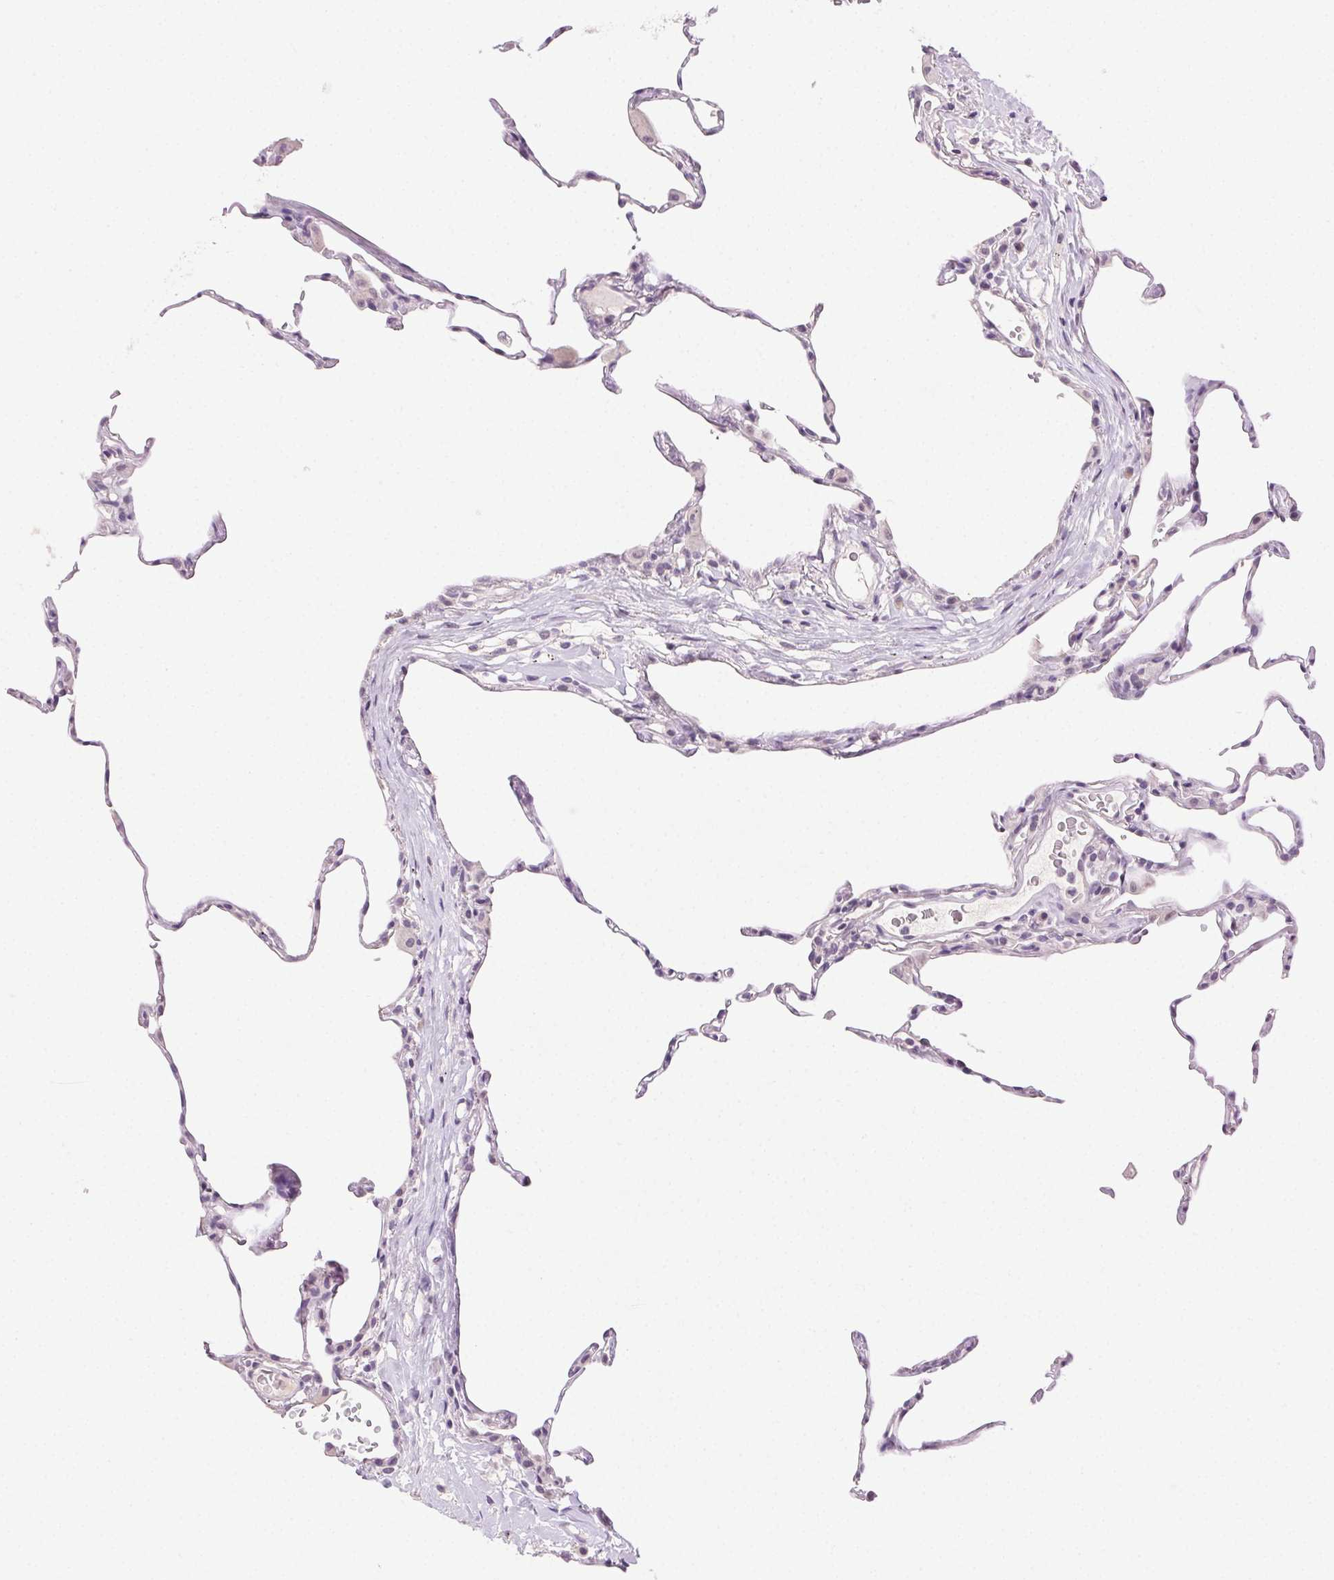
{"staining": {"intensity": "negative", "quantity": "none", "location": "none"}, "tissue": "lung", "cell_type": "Alveolar cells", "image_type": "normal", "snomed": [{"axis": "morphology", "description": "Normal tissue, NOS"}, {"axis": "topography", "description": "Lung"}], "caption": "The immunohistochemistry micrograph has no significant expression in alveolar cells of lung.", "gene": "CLDN10", "patient": {"sex": "female", "age": 57}}